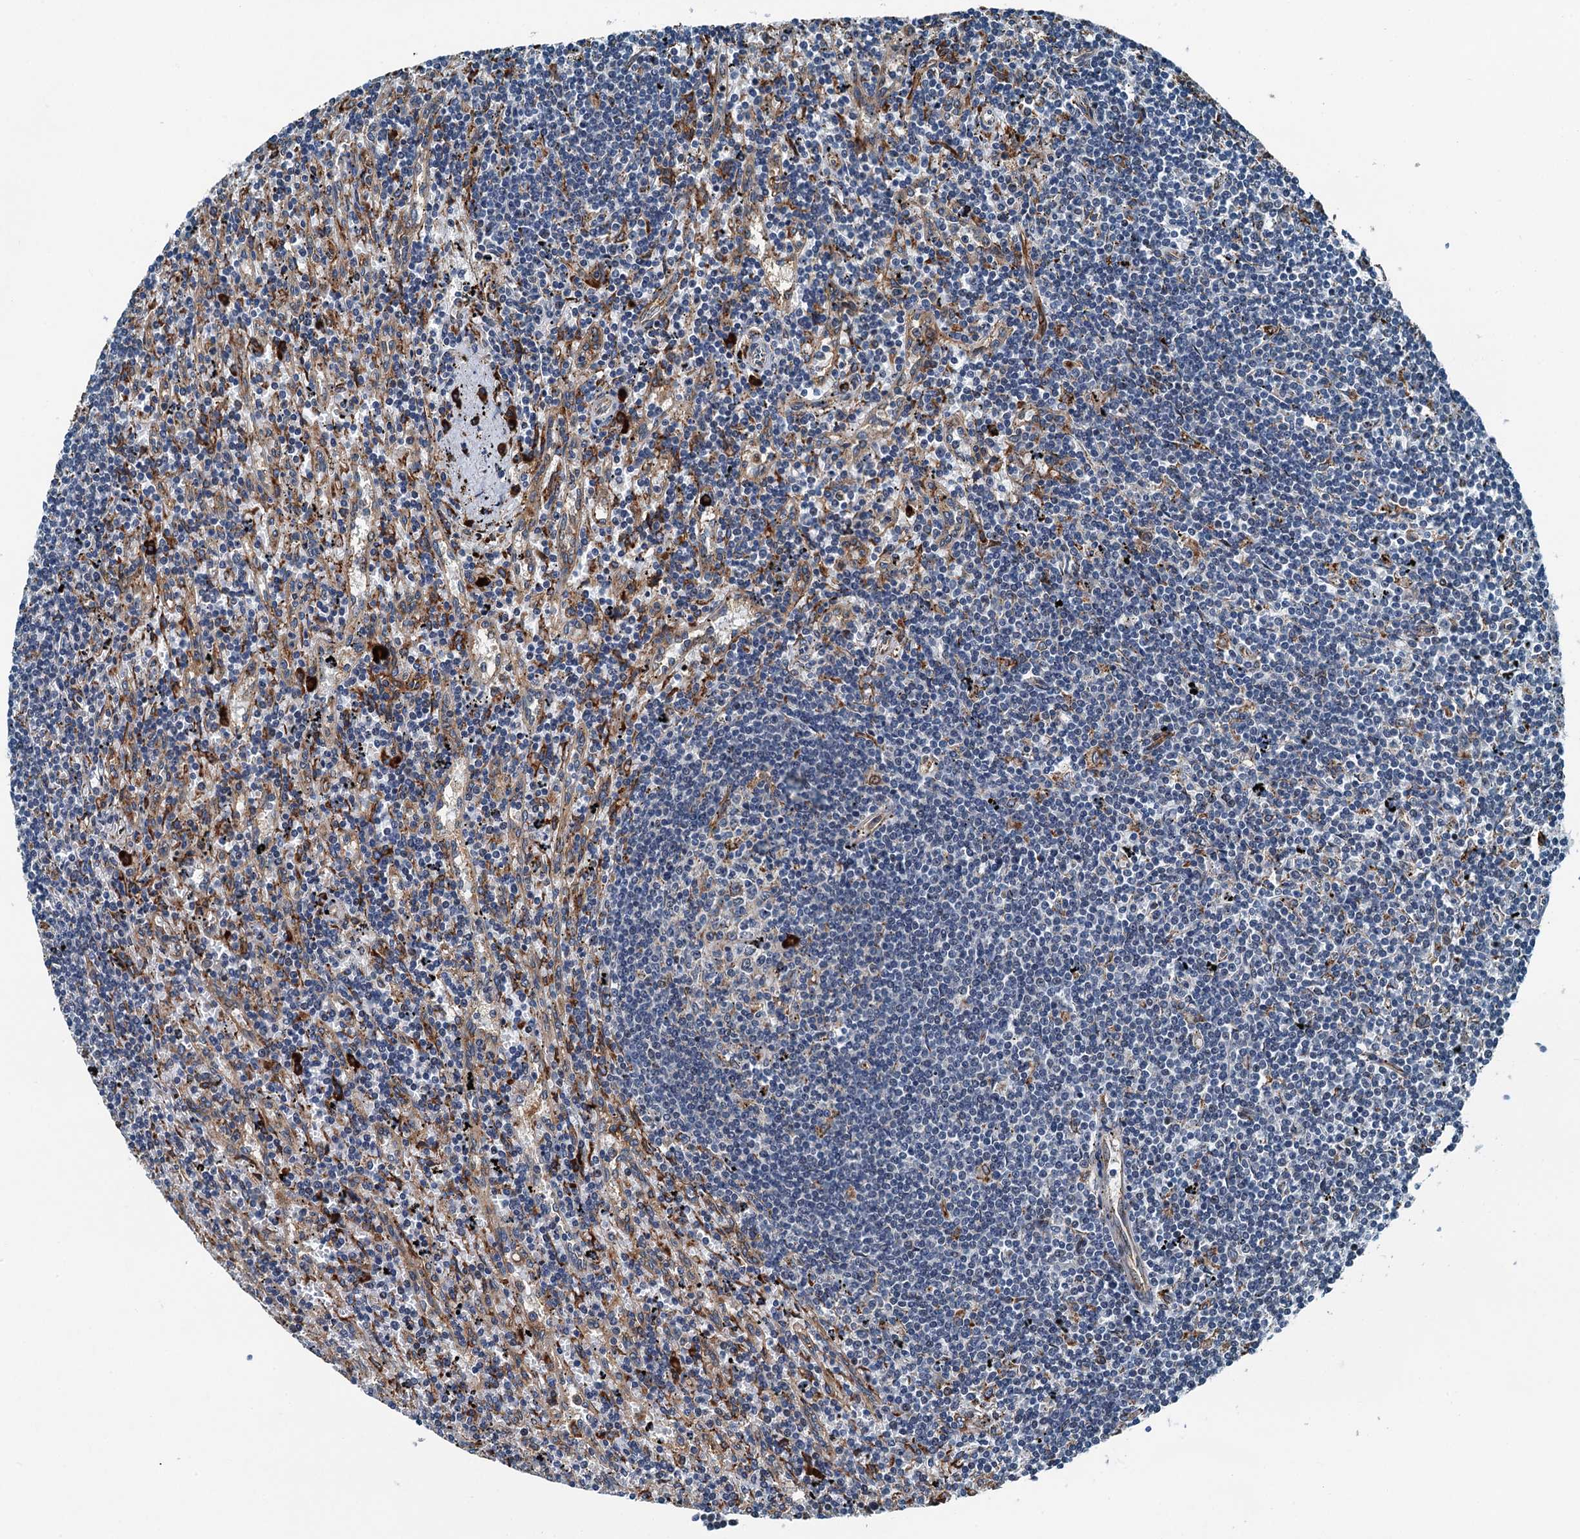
{"staining": {"intensity": "negative", "quantity": "none", "location": "none"}, "tissue": "lymphoma", "cell_type": "Tumor cells", "image_type": "cancer", "snomed": [{"axis": "morphology", "description": "Malignant lymphoma, non-Hodgkin's type, Low grade"}, {"axis": "topography", "description": "Spleen"}], "caption": "High magnification brightfield microscopy of lymphoma stained with DAB (brown) and counterstained with hematoxylin (blue): tumor cells show no significant staining. Nuclei are stained in blue.", "gene": "TAMALIN", "patient": {"sex": "male", "age": 76}}